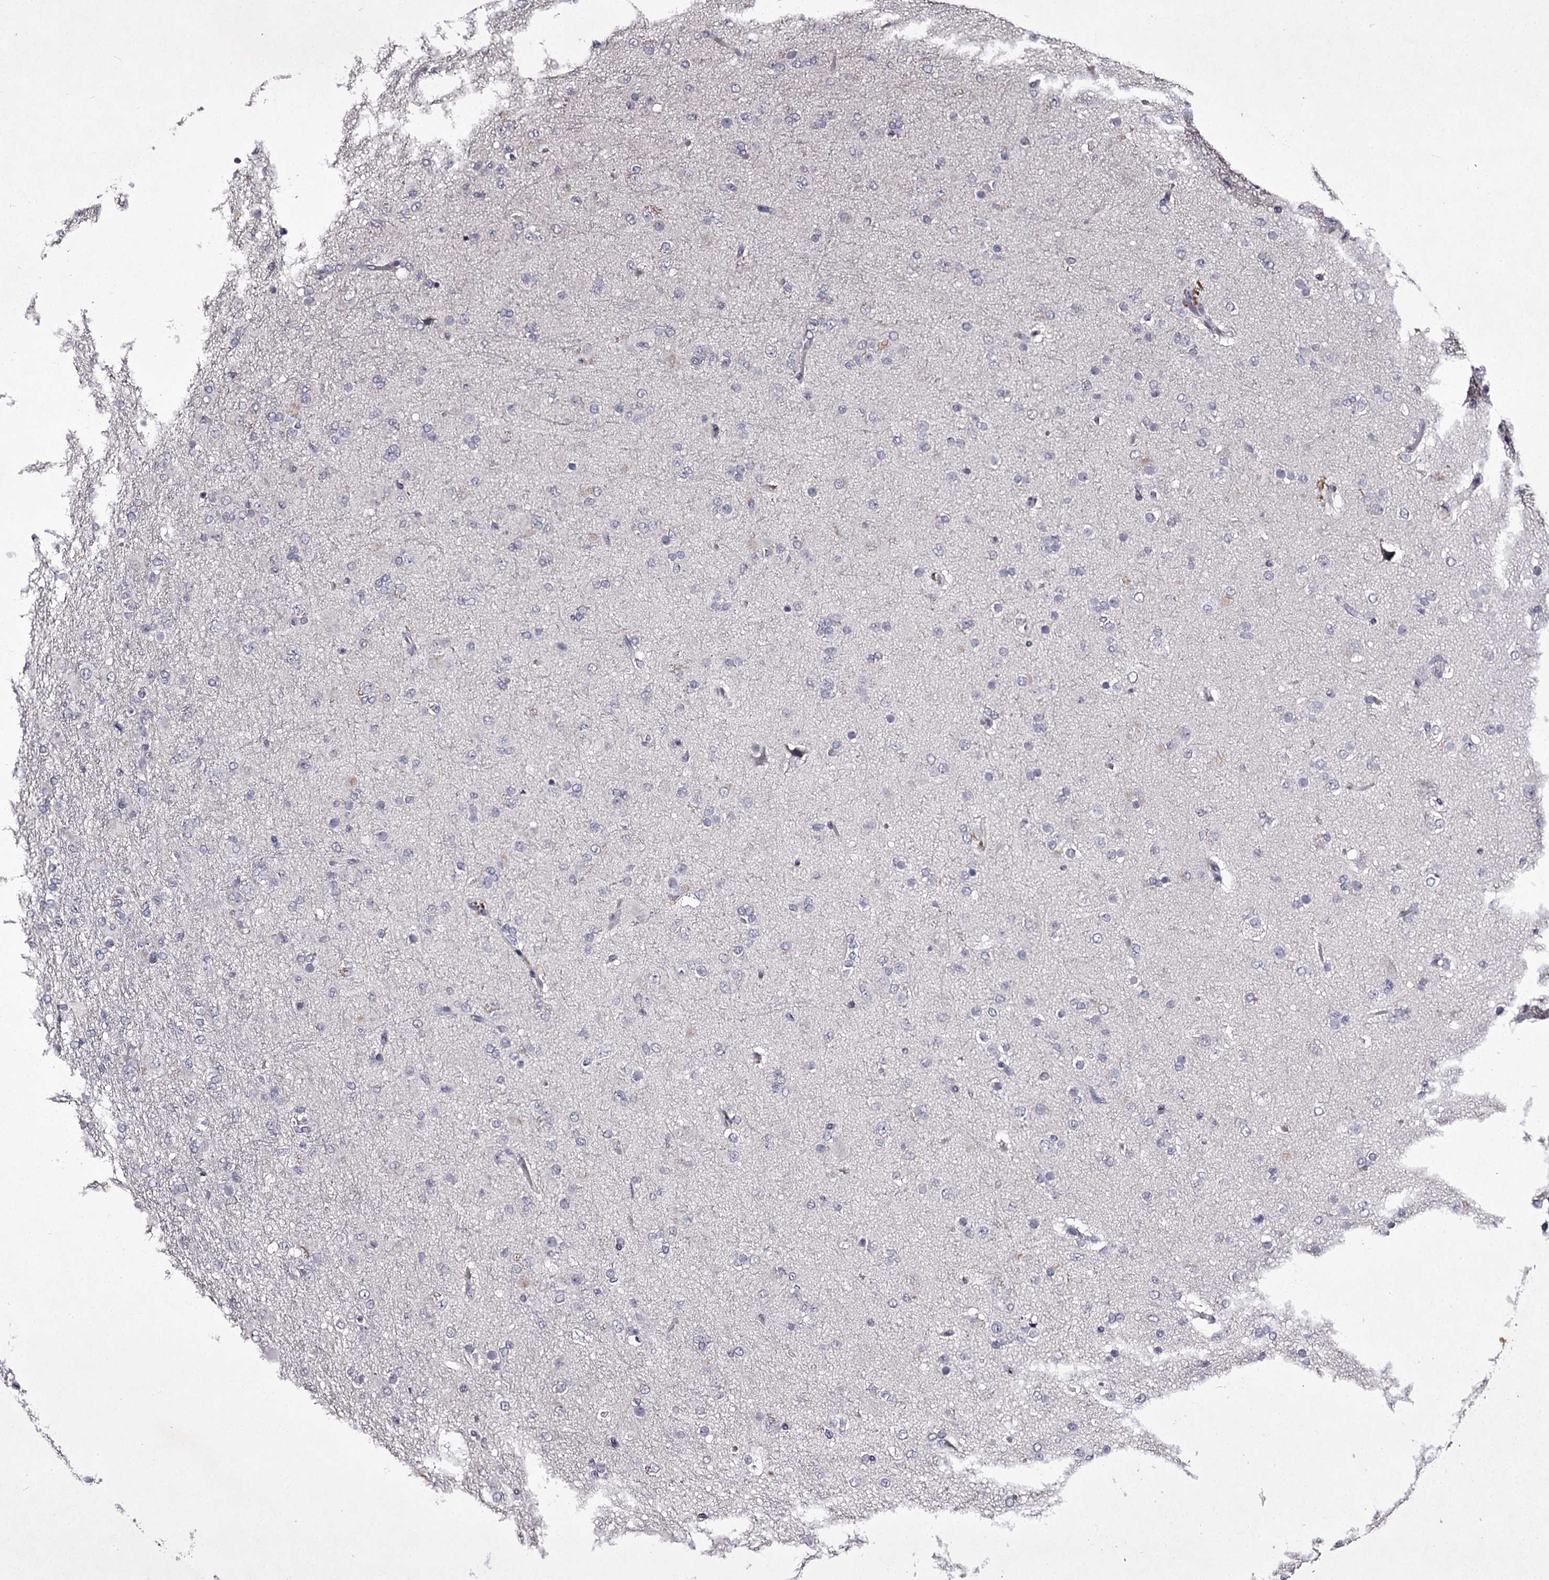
{"staining": {"intensity": "negative", "quantity": "none", "location": "none"}, "tissue": "glioma", "cell_type": "Tumor cells", "image_type": "cancer", "snomed": [{"axis": "morphology", "description": "Glioma, malignant, Low grade"}, {"axis": "topography", "description": "Brain"}], "caption": "DAB (3,3'-diaminobenzidine) immunohistochemical staining of human malignant glioma (low-grade) displays no significant positivity in tumor cells. The staining is performed using DAB (3,3'-diaminobenzidine) brown chromogen with nuclei counter-stained in using hematoxylin.", "gene": "PRM2", "patient": {"sex": "male", "age": 65}}